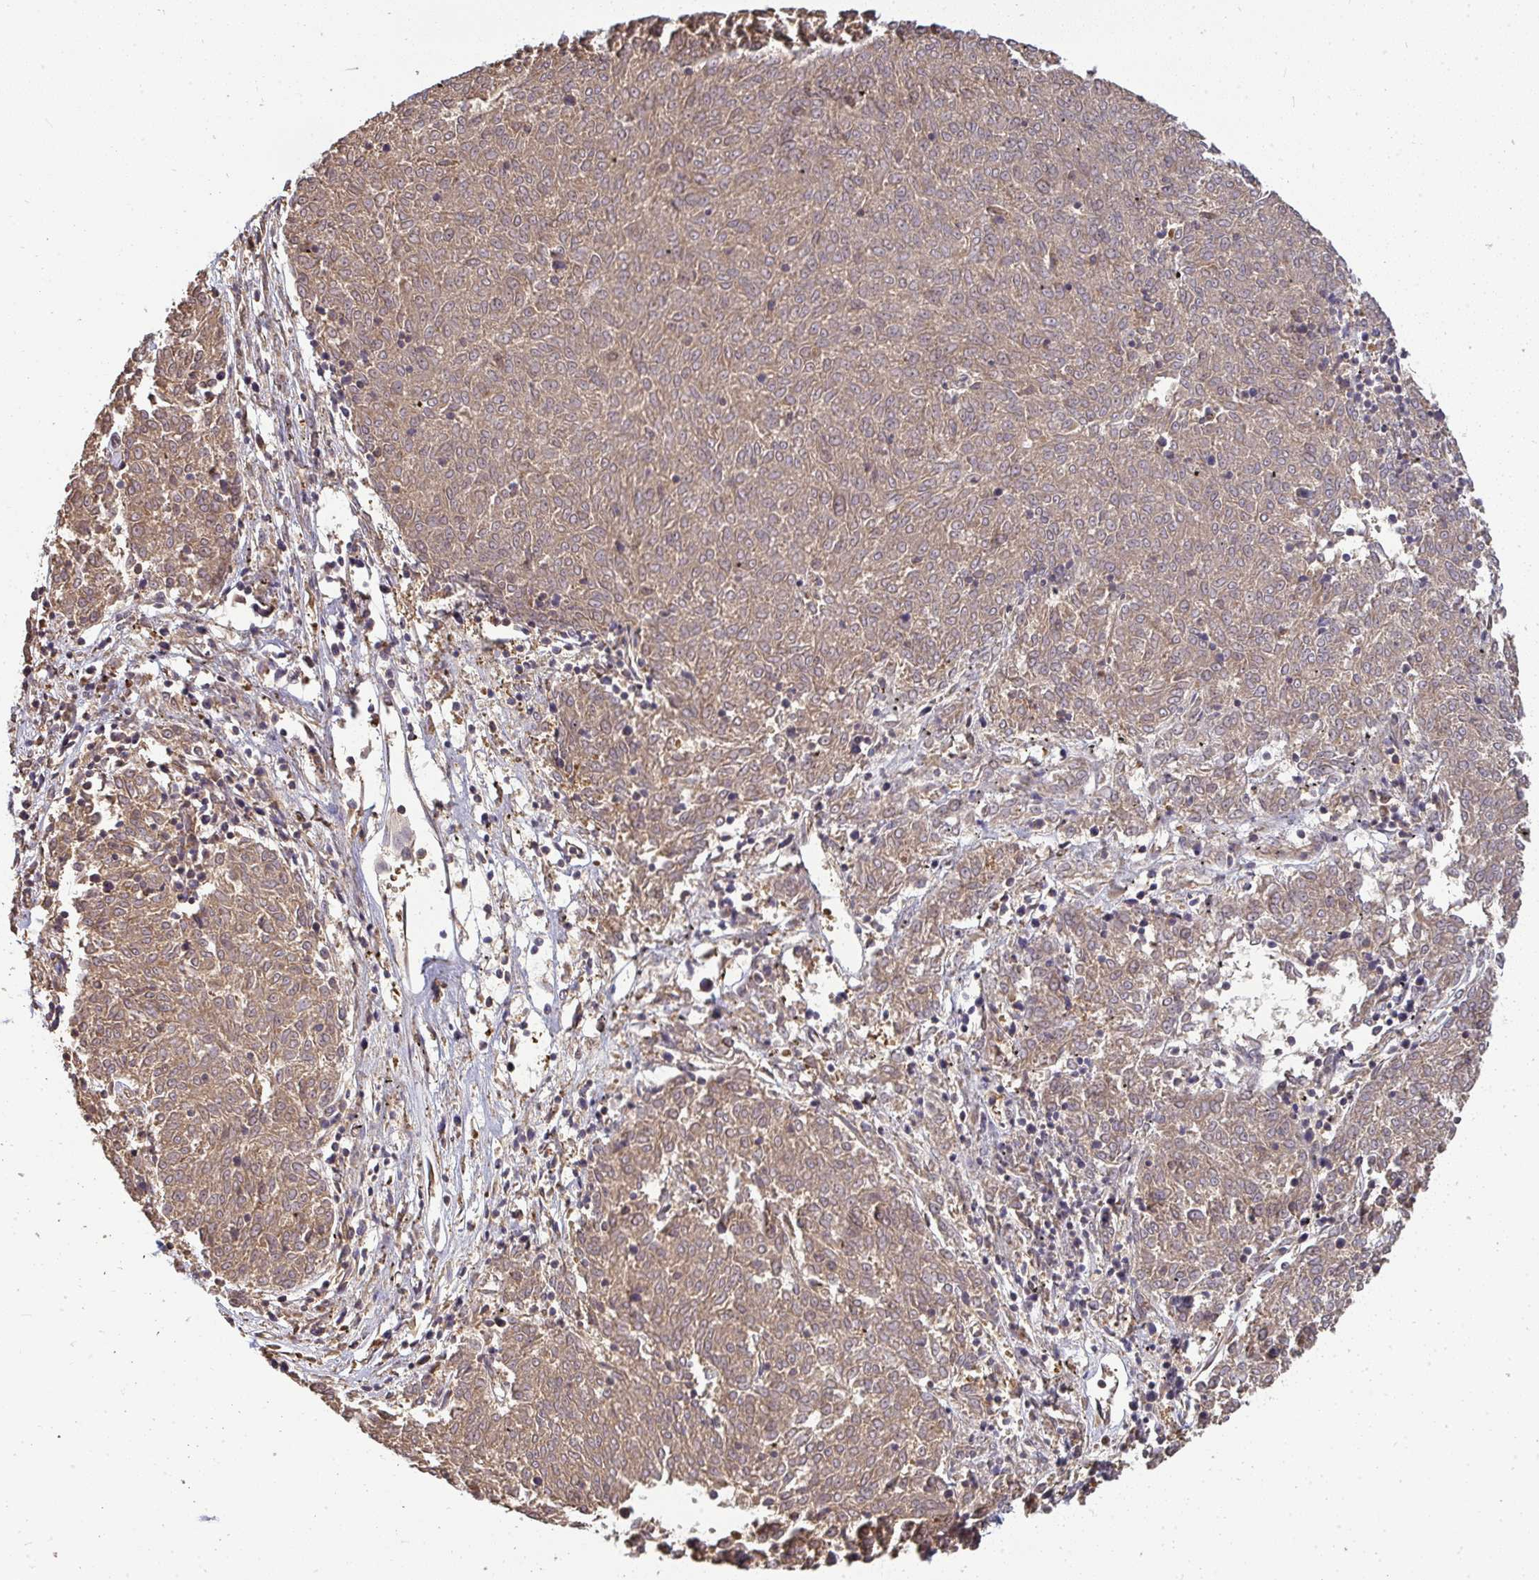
{"staining": {"intensity": "weak", "quantity": ">75%", "location": "cytoplasmic/membranous"}, "tissue": "melanoma", "cell_type": "Tumor cells", "image_type": "cancer", "snomed": [{"axis": "morphology", "description": "Malignant melanoma, NOS"}, {"axis": "topography", "description": "Skin"}], "caption": "Immunohistochemical staining of human melanoma displays low levels of weak cytoplasmic/membranous staining in about >75% of tumor cells.", "gene": "B4GALT6", "patient": {"sex": "female", "age": 72}}